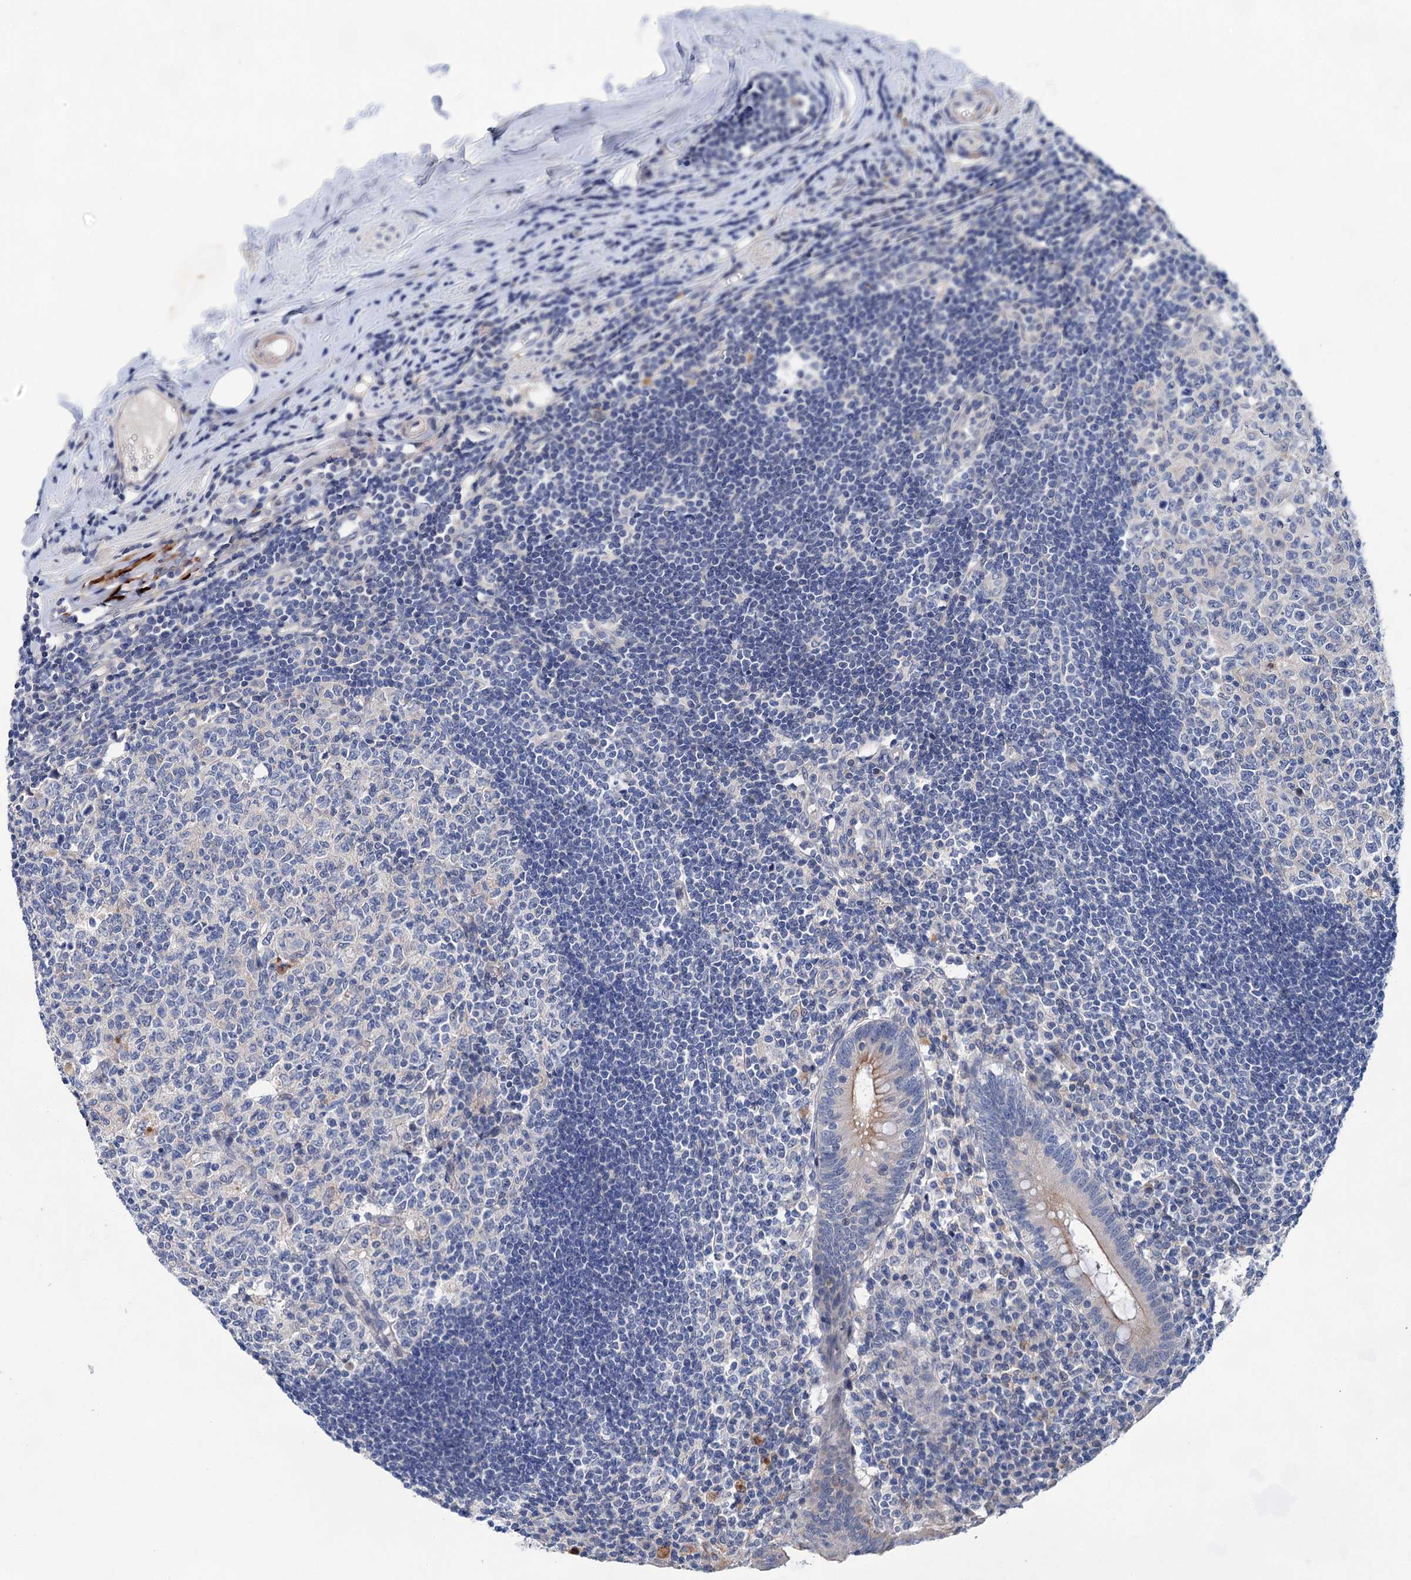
{"staining": {"intensity": "weak", "quantity": "25%-75%", "location": "cytoplasmic/membranous"}, "tissue": "appendix", "cell_type": "Glandular cells", "image_type": "normal", "snomed": [{"axis": "morphology", "description": "Normal tissue, NOS"}, {"axis": "topography", "description": "Appendix"}], "caption": "Glandular cells display low levels of weak cytoplasmic/membranous expression in approximately 25%-75% of cells in benign human appendix. Using DAB (brown) and hematoxylin (blue) stains, captured at high magnification using brightfield microscopy.", "gene": "MORN3", "patient": {"sex": "female", "age": 54}}